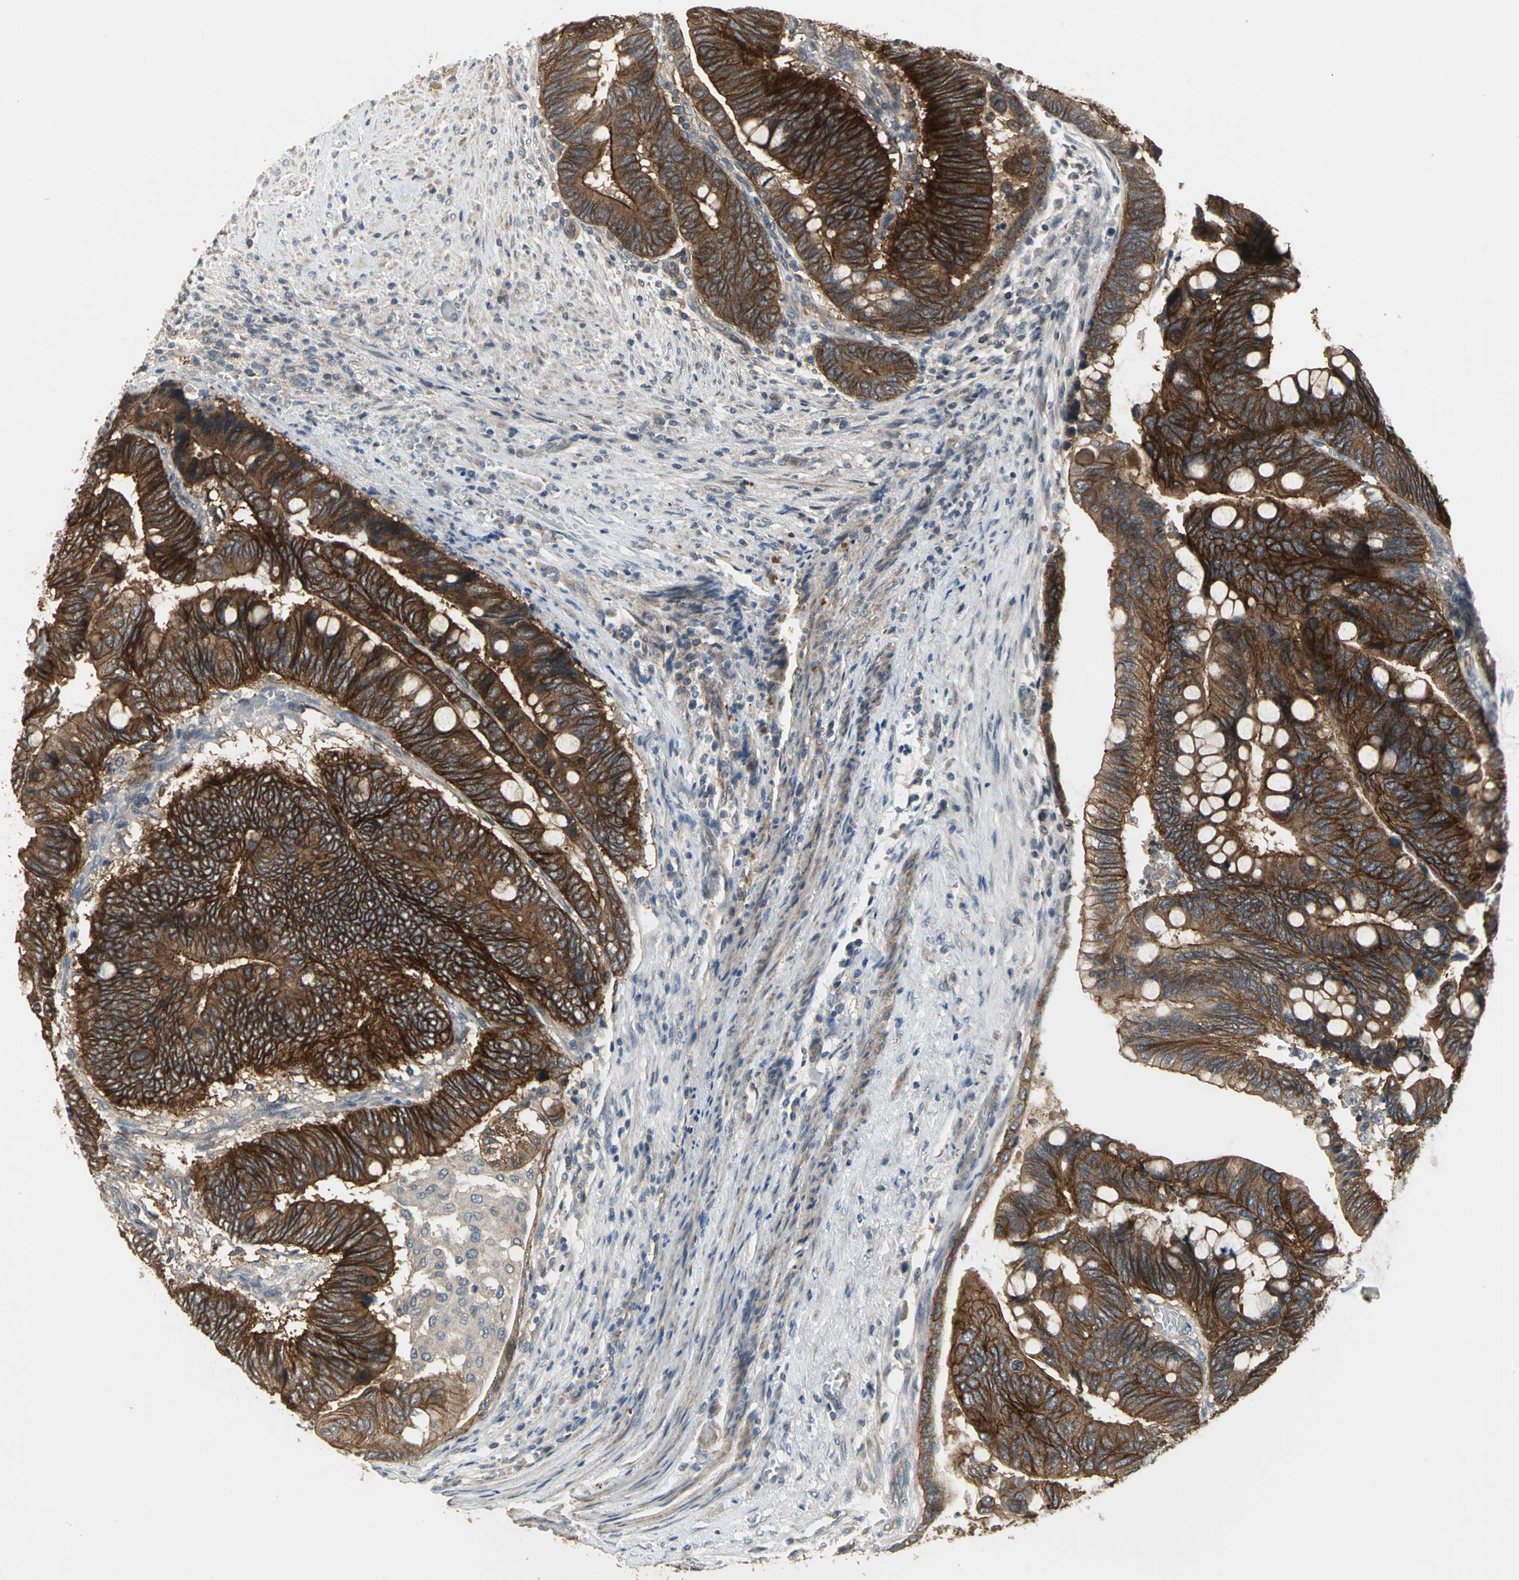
{"staining": {"intensity": "strong", "quantity": ">75%", "location": "cytoplasmic/membranous"}, "tissue": "colorectal cancer", "cell_type": "Tumor cells", "image_type": "cancer", "snomed": [{"axis": "morphology", "description": "Normal tissue, NOS"}, {"axis": "morphology", "description": "Adenocarcinoma, NOS"}, {"axis": "topography", "description": "Rectum"}, {"axis": "topography", "description": "Peripheral nerve tissue"}], "caption": "Colorectal cancer stained with DAB (3,3'-diaminobenzidine) immunohistochemistry (IHC) exhibits high levels of strong cytoplasmic/membranous positivity in about >75% of tumor cells.", "gene": "MET", "patient": {"sex": "male", "age": 92}}